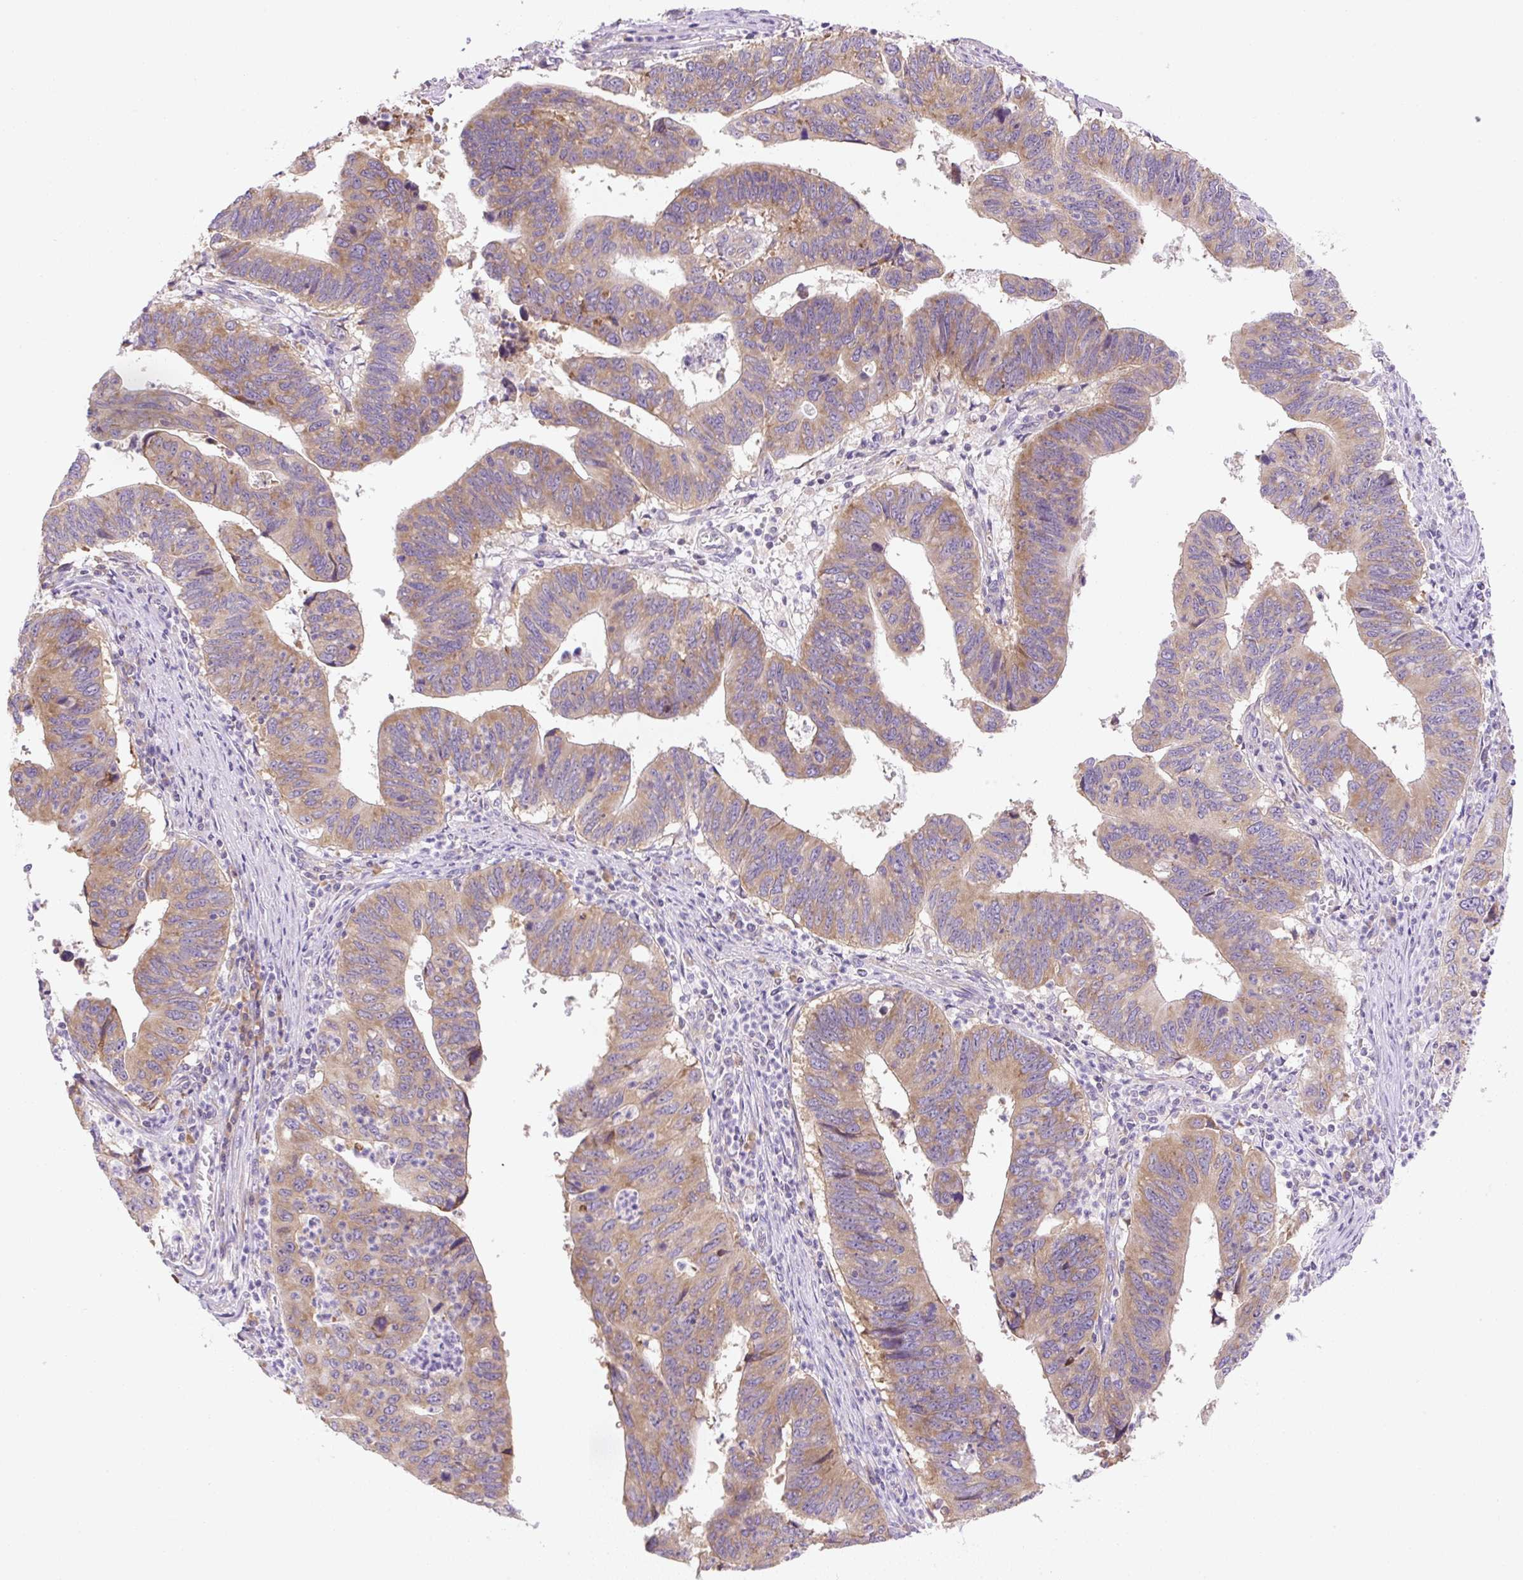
{"staining": {"intensity": "moderate", "quantity": ">75%", "location": "cytoplasmic/membranous"}, "tissue": "stomach cancer", "cell_type": "Tumor cells", "image_type": "cancer", "snomed": [{"axis": "morphology", "description": "Adenocarcinoma, NOS"}, {"axis": "topography", "description": "Stomach"}], "caption": "Moderate cytoplasmic/membranous staining for a protein is appreciated in approximately >75% of tumor cells of stomach cancer using IHC.", "gene": "RPL18A", "patient": {"sex": "male", "age": 59}}